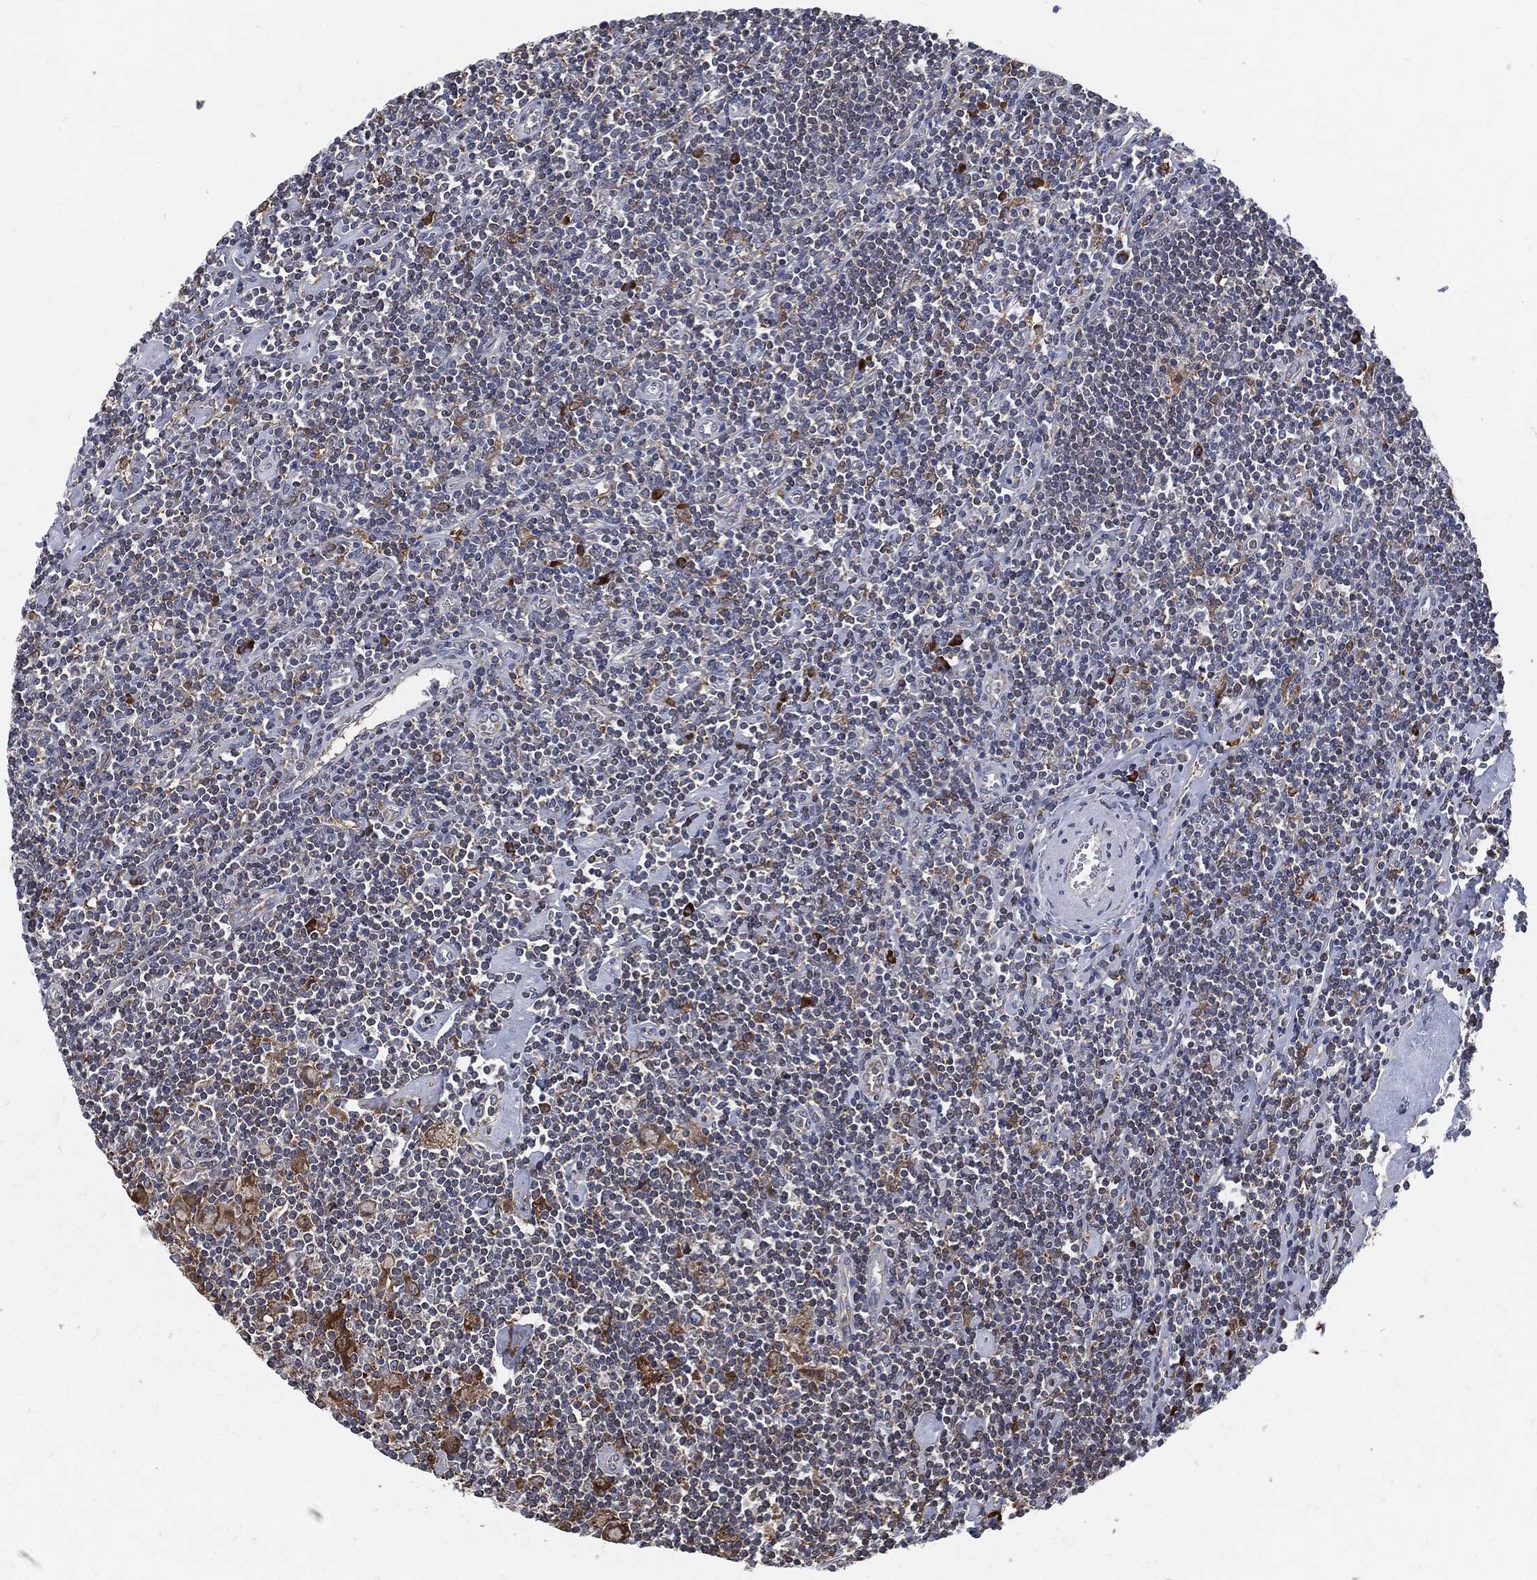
{"staining": {"intensity": "moderate", "quantity": "25%-75%", "location": "cytoplasmic/membranous"}, "tissue": "lymphoma", "cell_type": "Tumor cells", "image_type": "cancer", "snomed": [{"axis": "morphology", "description": "Hodgkin's disease, NOS"}, {"axis": "topography", "description": "Lymph node"}], "caption": "The immunohistochemical stain highlights moderate cytoplasmic/membranous positivity in tumor cells of lymphoma tissue. (Stains: DAB (3,3'-diaminobenzidine) in brown, nuclei in blue, Microscopy: brightfield microscopy at high magnification).", "gene": "PRDX4", "patient": {"sex": "male", "age": 40}}